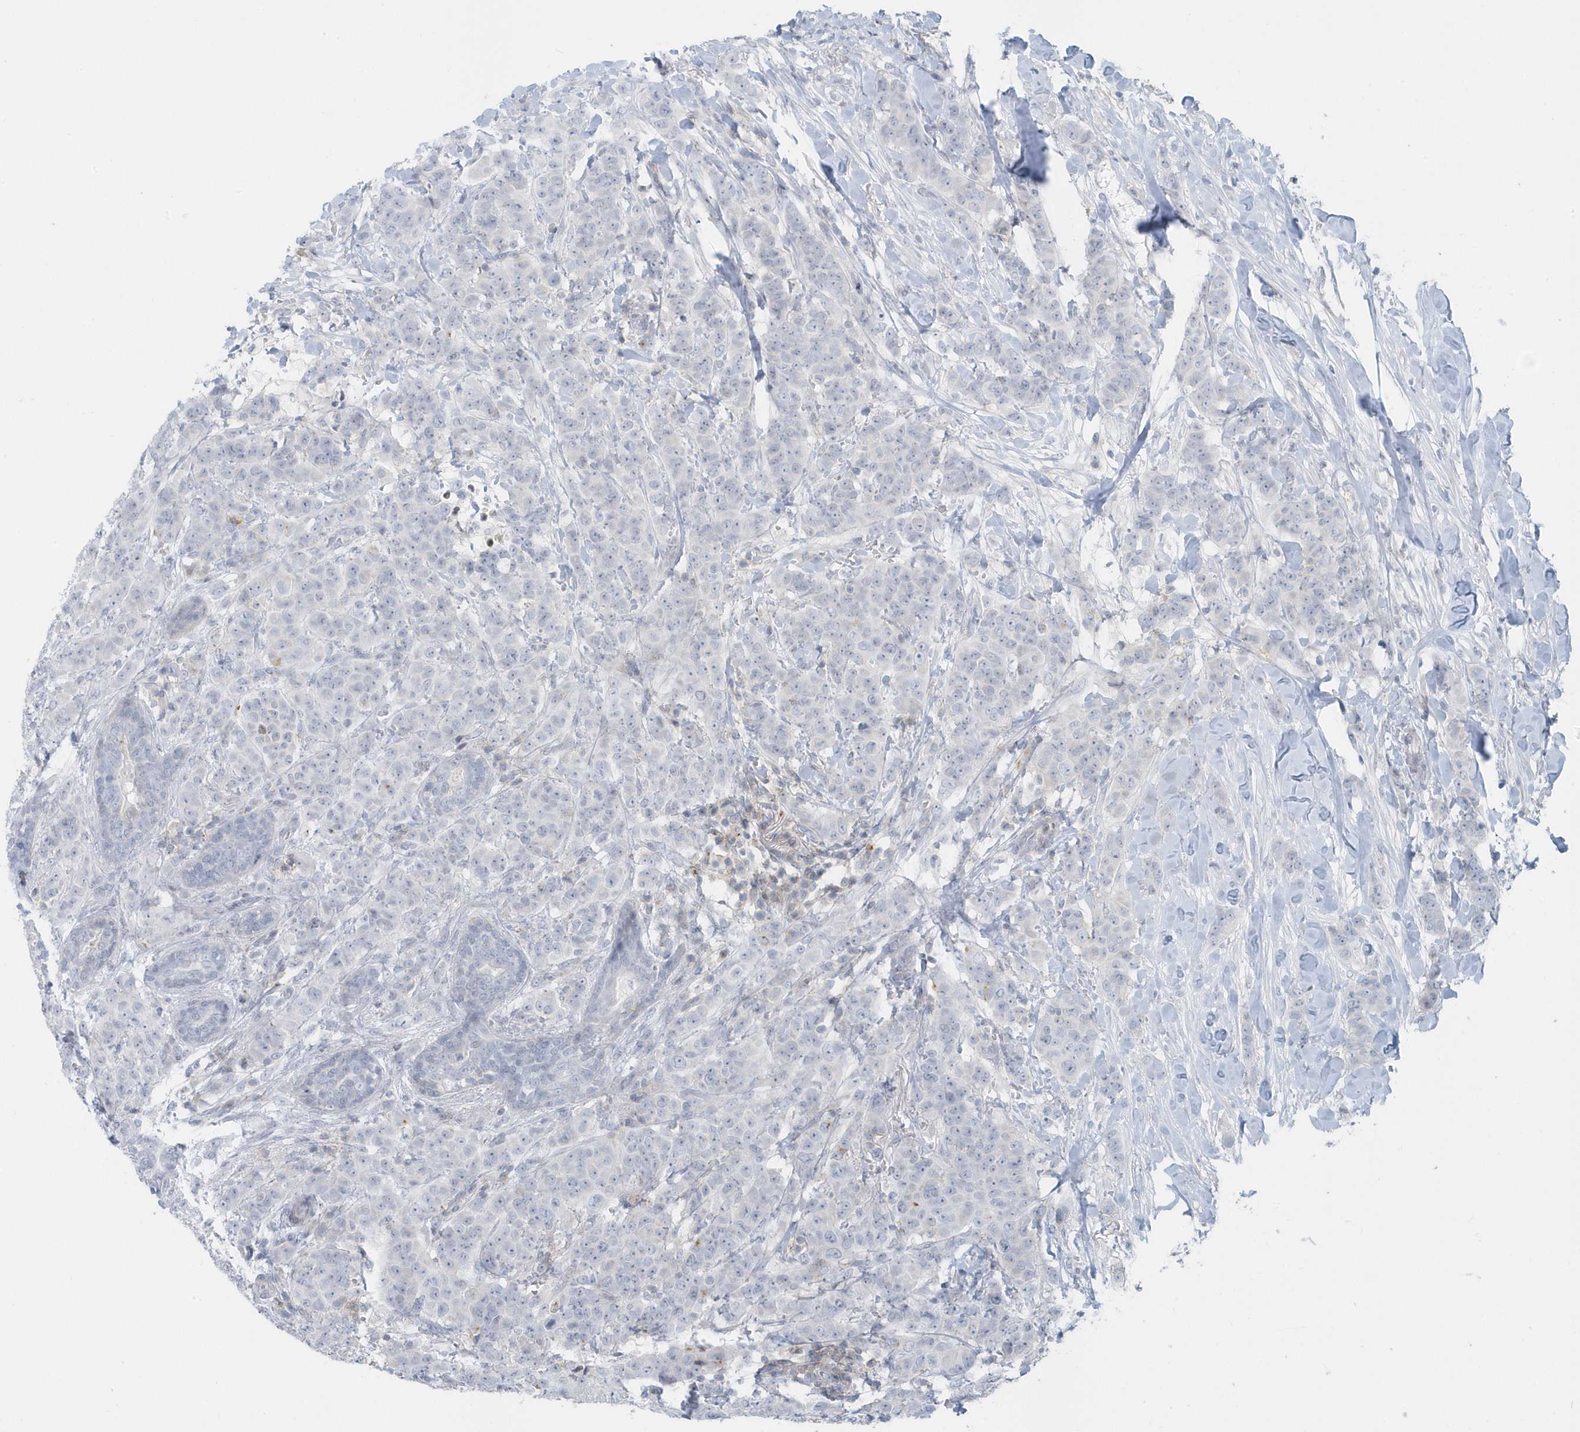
{"staining": {"intensity": "negative", "quantity": "none", "location": "none"}, "tissue": "breast cancer", "cell_type": "Tumor cells", "image_type": "cancer", "snomed": [{"axis": "morphology", "description": "Duct carcinoma"}, {"axis": "topography", "description": "Breast"}], "caption": "The IHC histopathology image has no significant positivity in tumor cells of breast cancer tissue.", "gene": "CACNB2", "patient": {"sex": "female", "age": 40}}